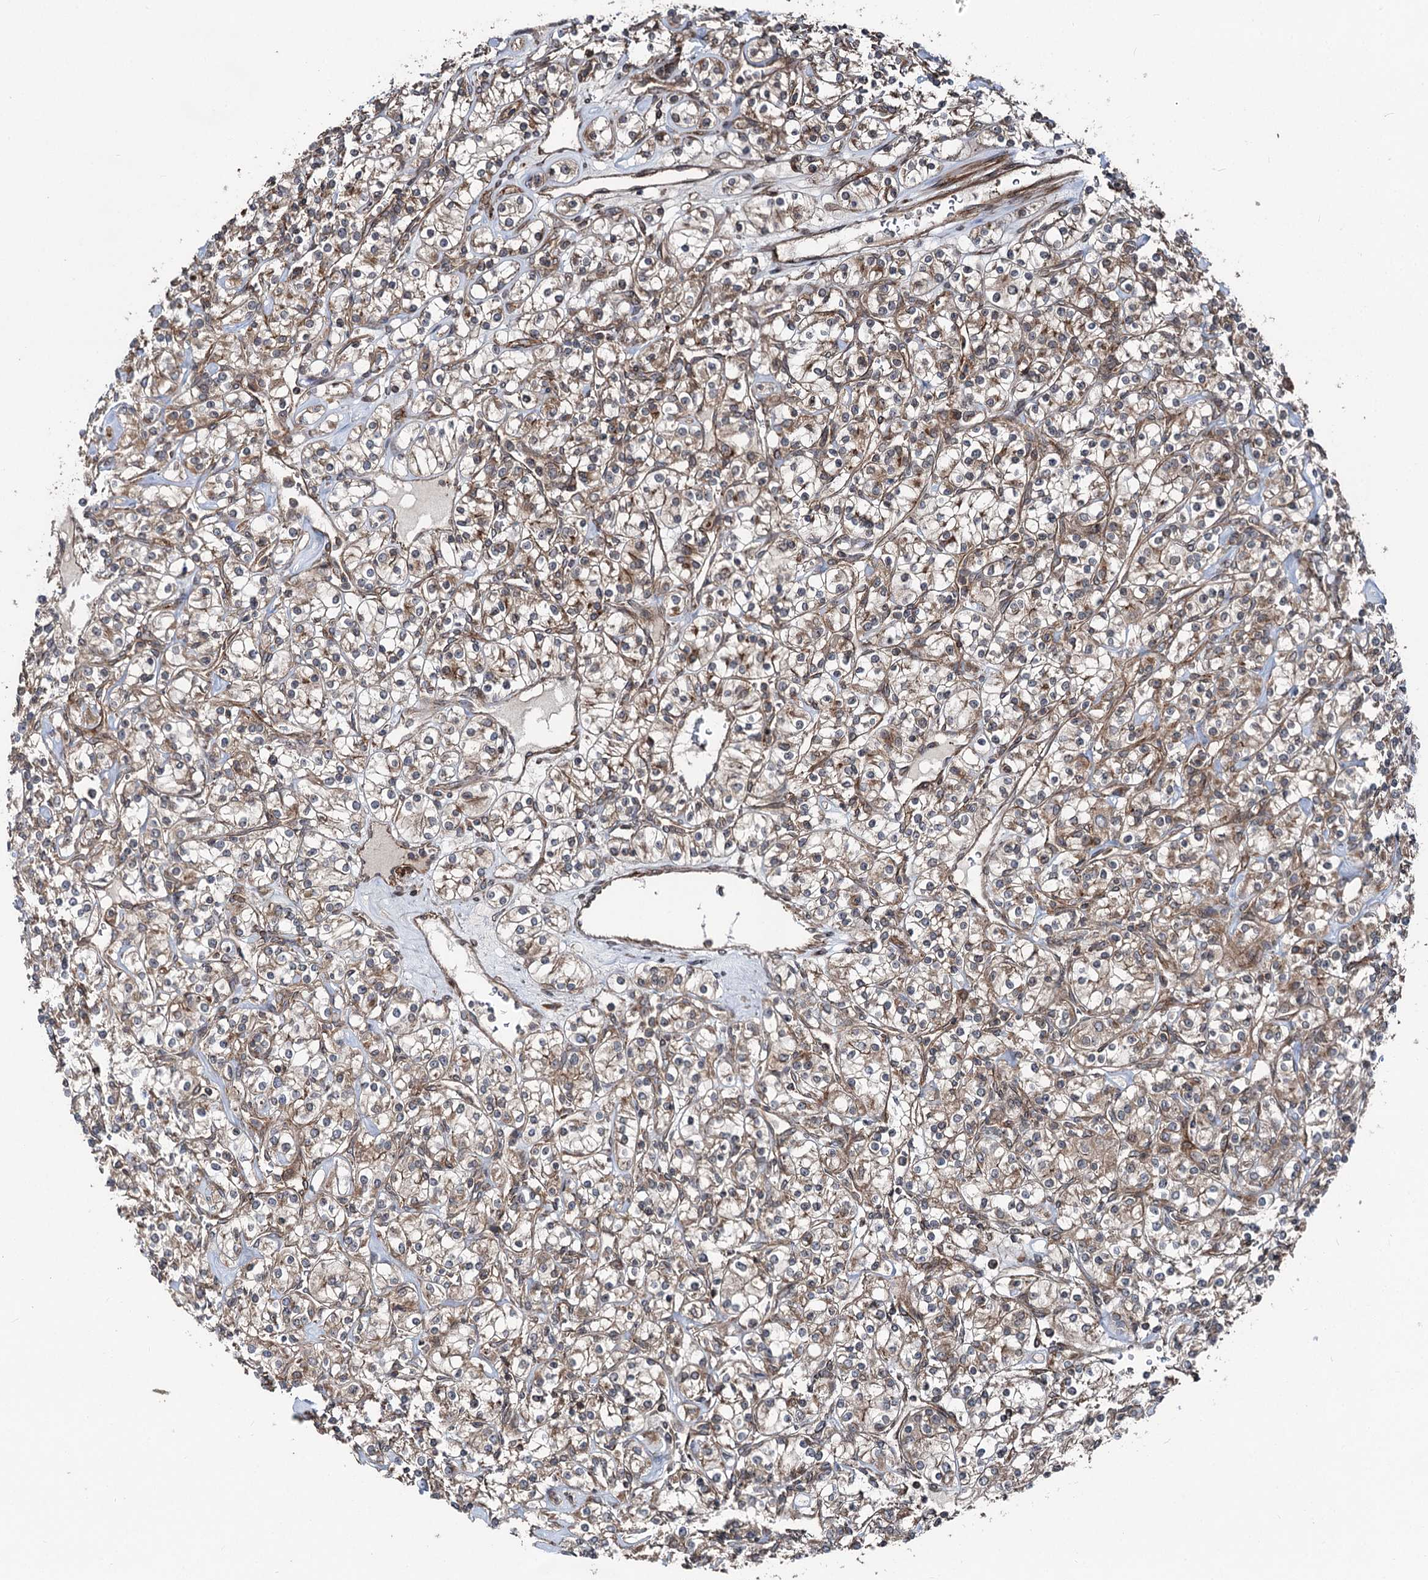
{"staining": {"intensity": "moderate", "quantity": ">75%", "location": "cytoplasmic/membranous"}, "tissue": "renal cancer", "cell_type": "Tumor cells", "image_type": "cancer", "snomed": [{"axis": "morphology", "description": "Adenocarcinoma, NOS"}, {"axis": "topography", "description": "Kidney"}], "caption": "Immunohistochemical staining of human renal cancer (adenocarcinoma) displays moderate cytoplasmic/membranous protein positivity in about >75% of tumor cells.", "gene": "ITFG2", "patient": {"sex": "male", "age": 77}}